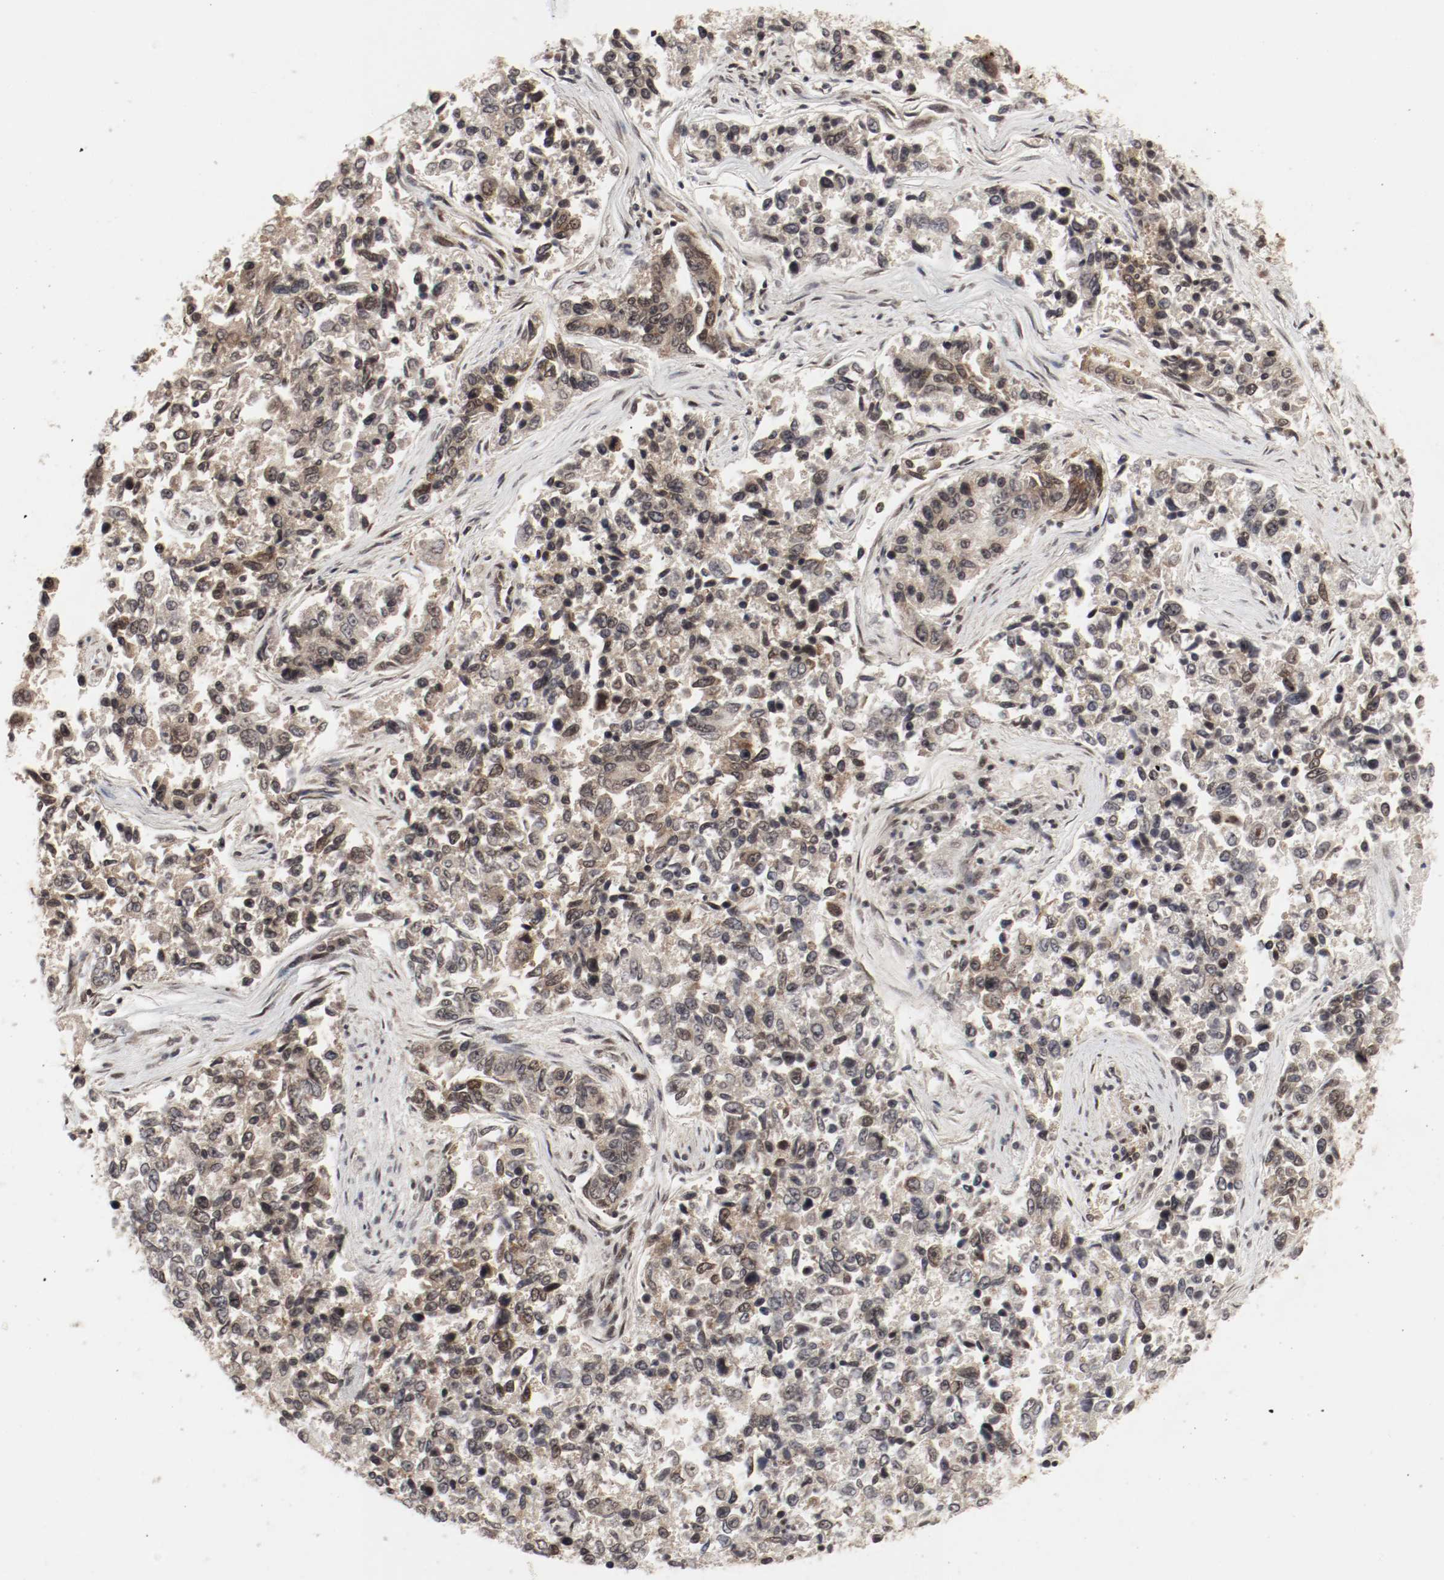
{"staining": {"intensity": "moderate", "quantity": ">75%", "location": "cytoplasmic/membranous,nuclear"}, "tissue": "lung cancer", "cell_type": "Tumor cells", "image_type": "cancer", "snomed": [{"axis": "morphology", "description": "Adenocarcinoma, NOS"}, {"axis": "topography", "description": "Lung"}], "caption": "Immunohistochemistry image of lung adenocarcinoma stained for a protein (brown), which displays medium levels of moderate cytoplasmic/membranous and nuclear staining in approximately >75% of tumor cells.", "gene": "CSNK2B", "patient": {"sex": "male", "age": 84}}